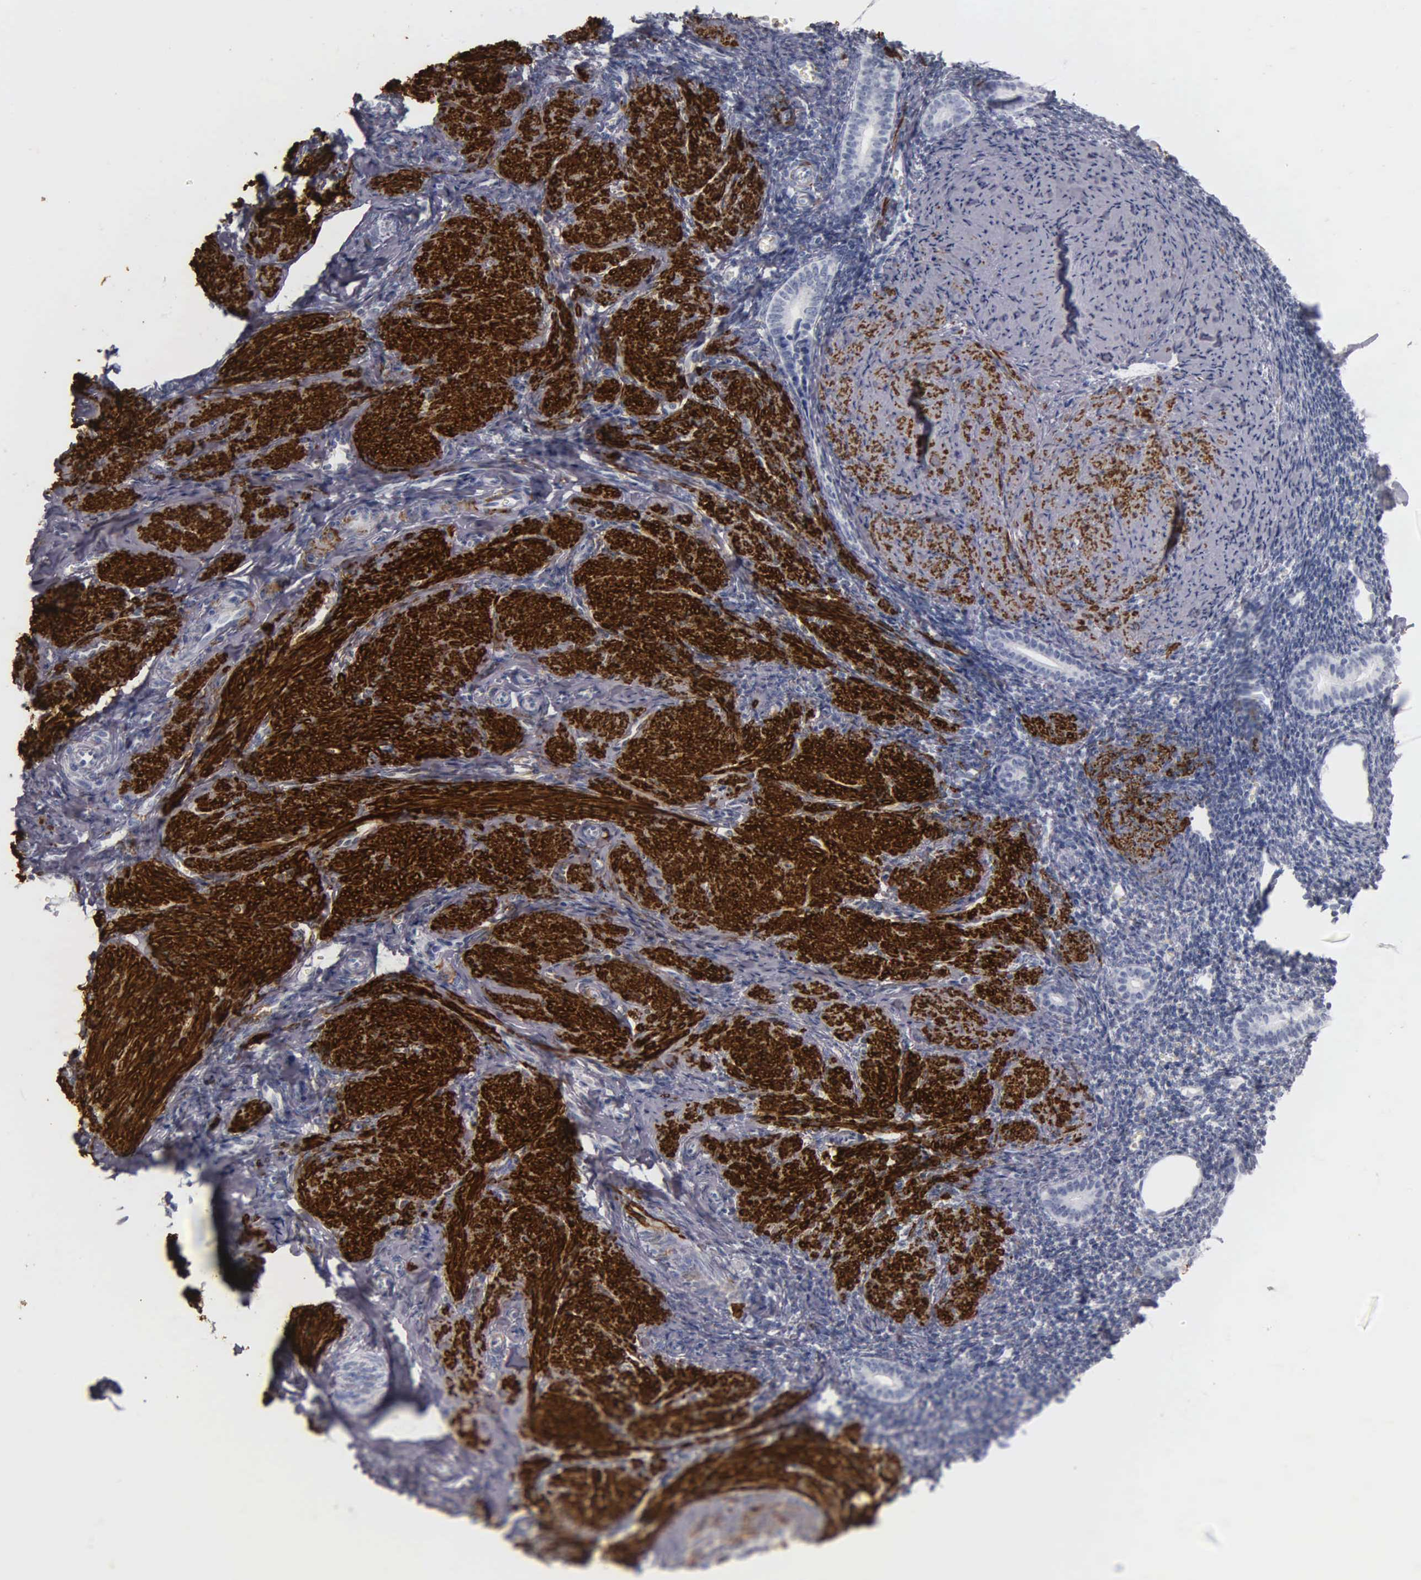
{"staining": {"intensity": "negative", "quantity": "none", "location": "none"}, "tissue": "endometrium", "cell_type": "Cells in endometrial stroma", "image_type": "normal", "snomed": [{"axis": "morphology", "description": "Normal tissue, NOS"}, {"axis": "morphology", "description": "Neoplasm, benign, NOS"}, {"axis": "topography", "description": "Uterus"}], "caption": "This is an immunohistochemistry photomicrograph of unremarkable human endometrium. There is no staining in cells in endometrial stroma.", "gene": "DES", "patient": {"sex": "female", "age": 55}}